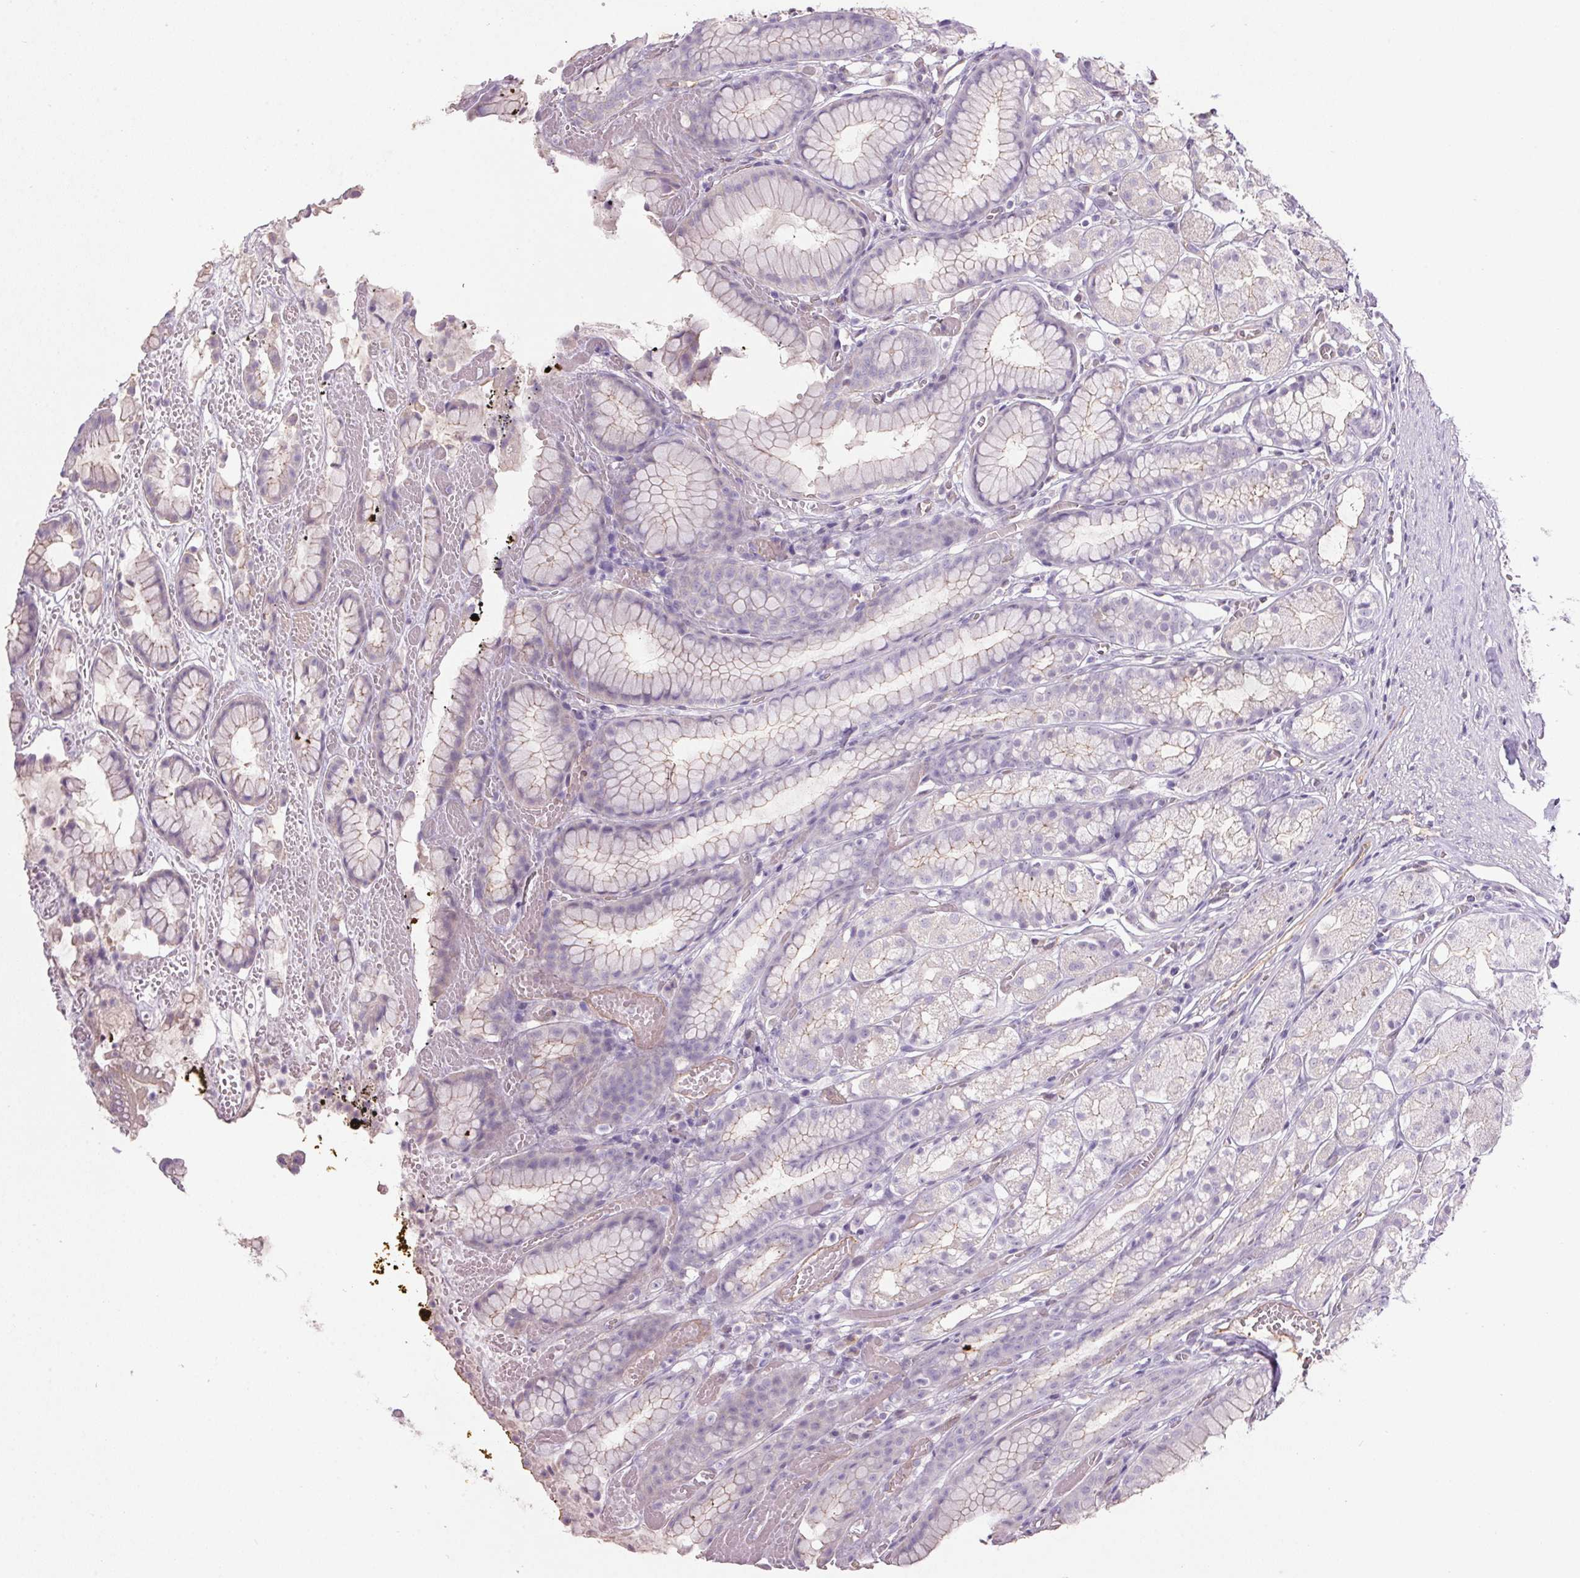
{"staining": {"intensity": "weak", "quantity": "<25%", "location": "cytoplasmic/membranous"}, "tissue": "stomach", "cell_type": "Glandular cells", "image_type": "normal", "snomed": [{"axis": "morphology", "description": "Normal tissue, NOS"}, {"axis": "topography", "description": "Smooth muscle"}, {"axis": "topography", "description": "Stomach"}], "caption": "Protein analysis of unremarkable stomach demonstrates no significant staining in glandular cells.", "gene": "APOC4", "patient": {"sex": "male", "age": 70}}